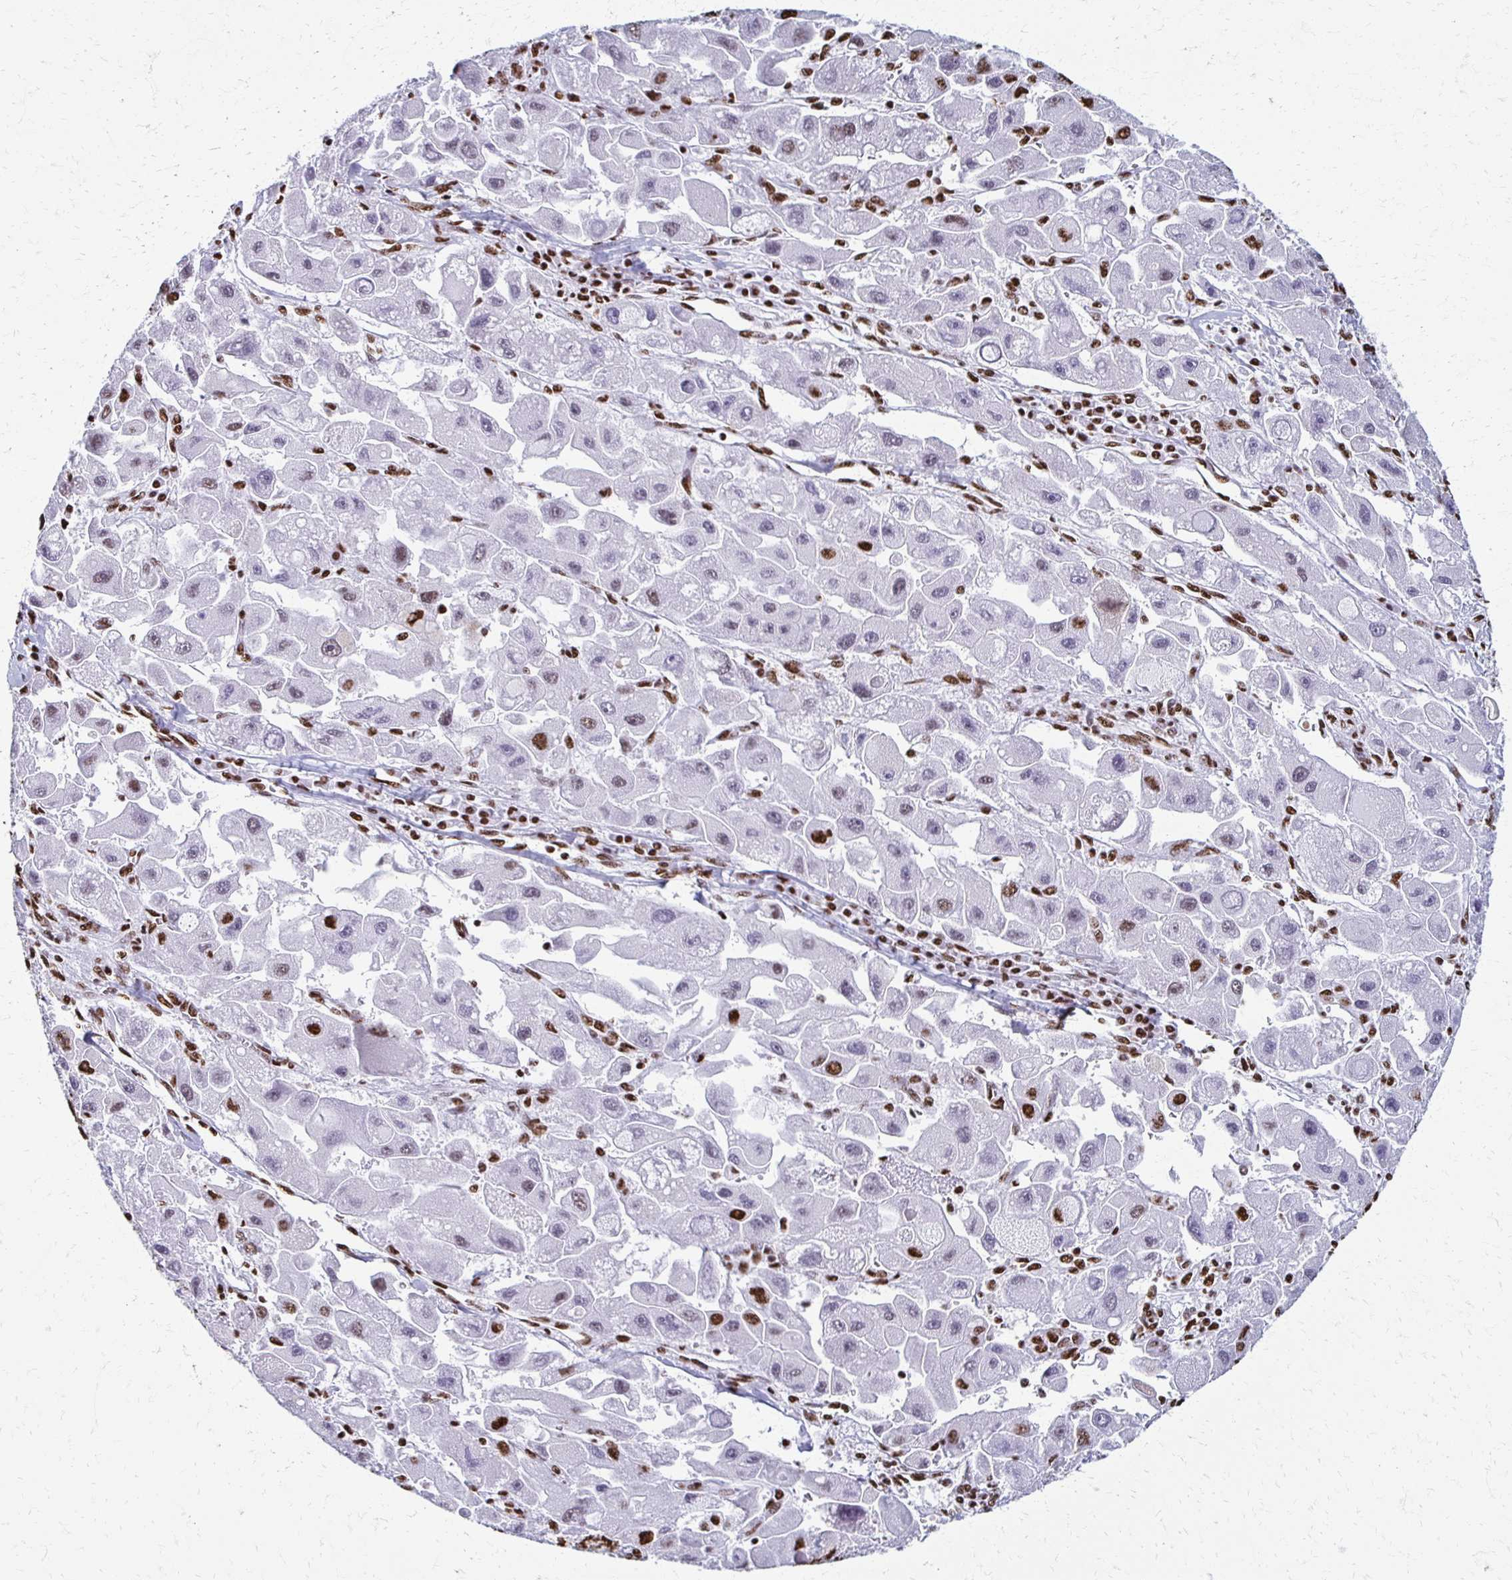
{"staining": {"intensity": "strong", "quantity": "<25%", "location": "nuclear"}, "tissue": "liver cancer", "cell_type": "Tumor cells", "image_type": "cancer", "snomed": [{"axis": "morphology", "description": "Carcinoma, Hepatocellular, NOS"}, {"axis": "topography", "description": "Liver"}], "caption": "Immunohistochemistry (DAB) staining of liver cancer (hepatocellular carcinoma) demonstrates strong nuclear protein expression in approximately <25% of tumor cells.", "gene": "NONO", "patient": {"sex": "male", "age": 24}}